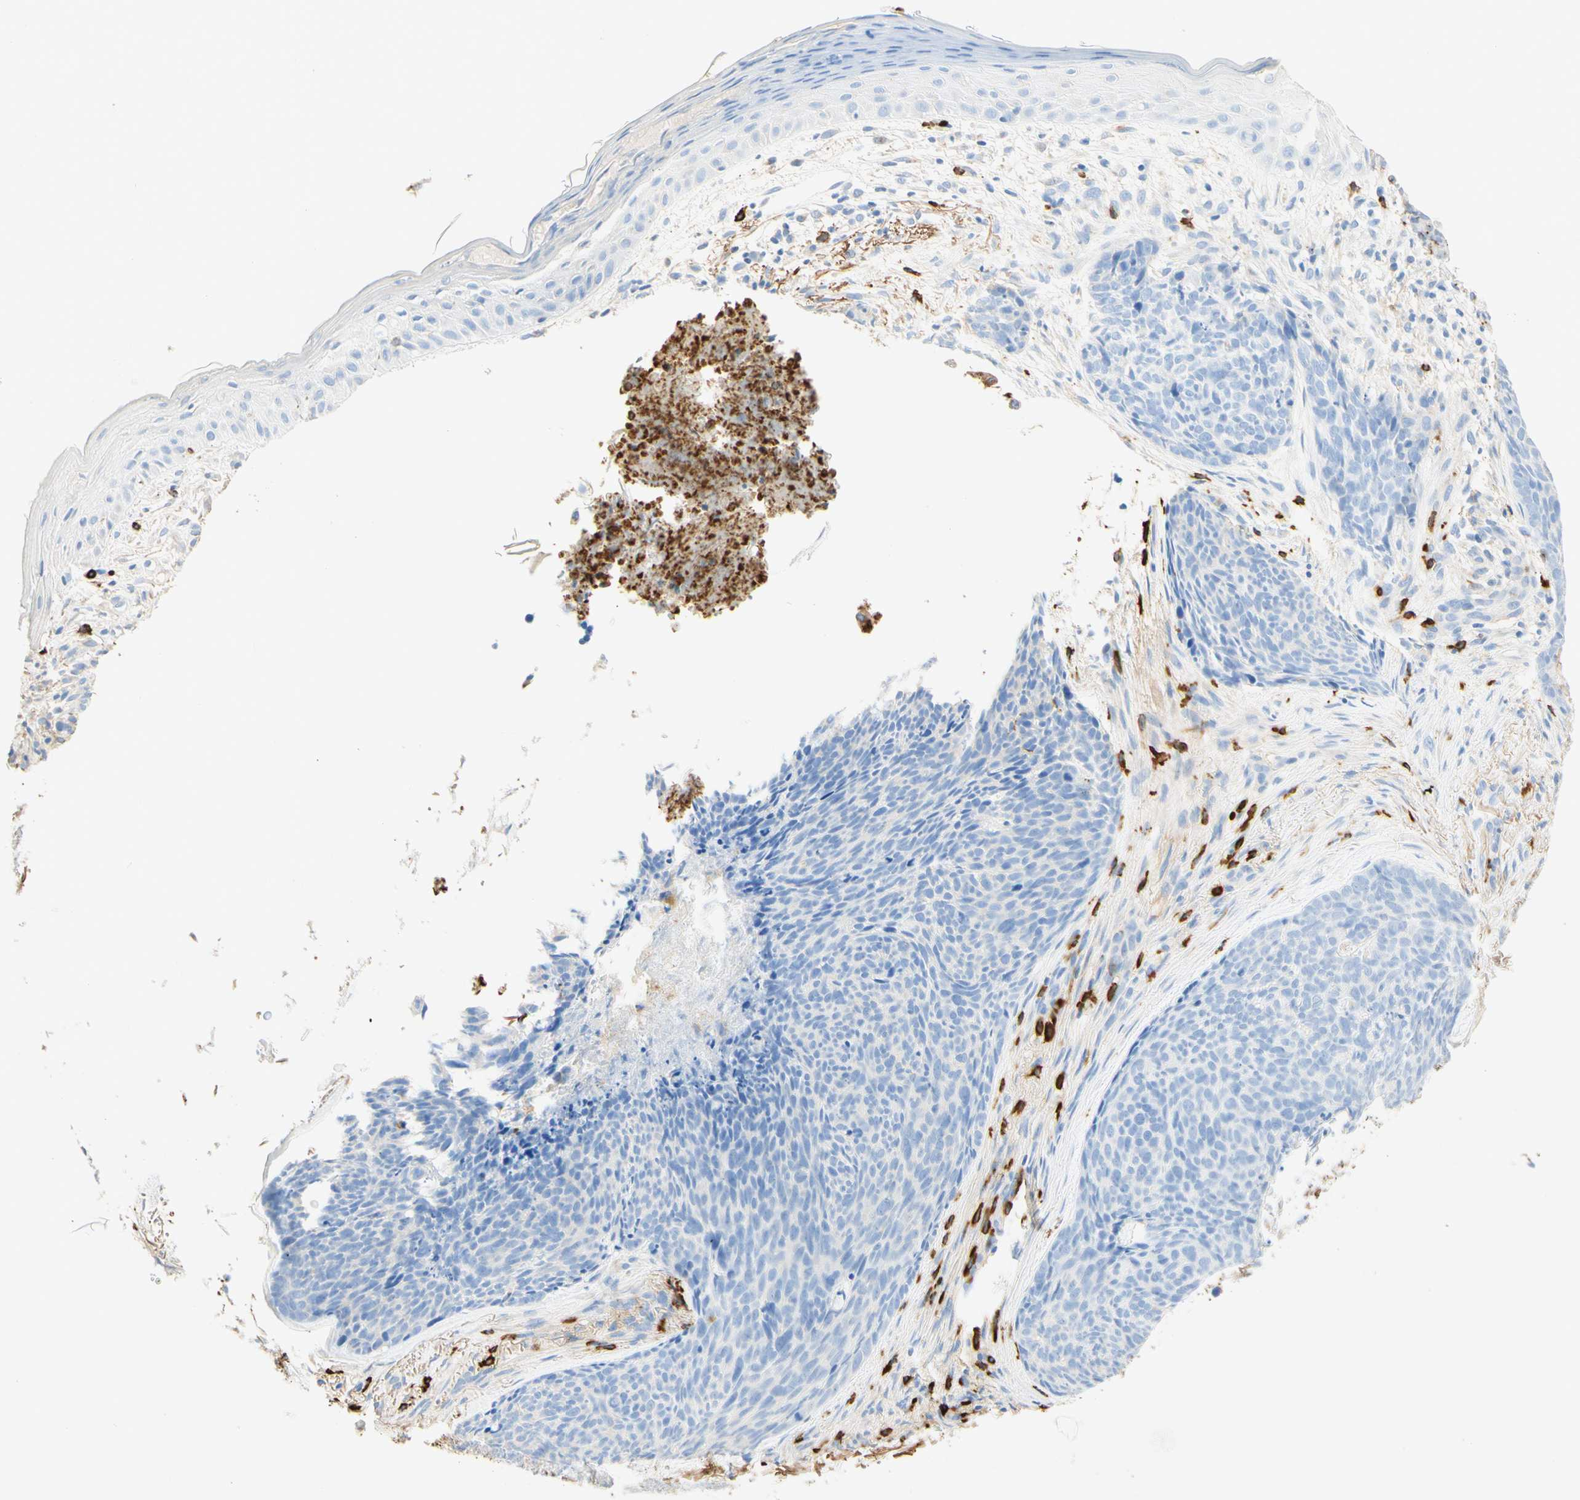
{"staining": {"intensity": "negative", "quantity": "none", "location": "none"}, "tissue": "skin cancer", "cell_type": "Tumor cells", "image_type": "cancer", "snomed": [{"axis": "morphology", "description": "Basal cell carcinoma"}, {"axis": "topography", "description": "Skin"}], "caption": "A histopathology image of human skin cancer is negative for staining in tumor cells.", "gene": "CD63", "patient": {"sex": "female", "age": 70}}